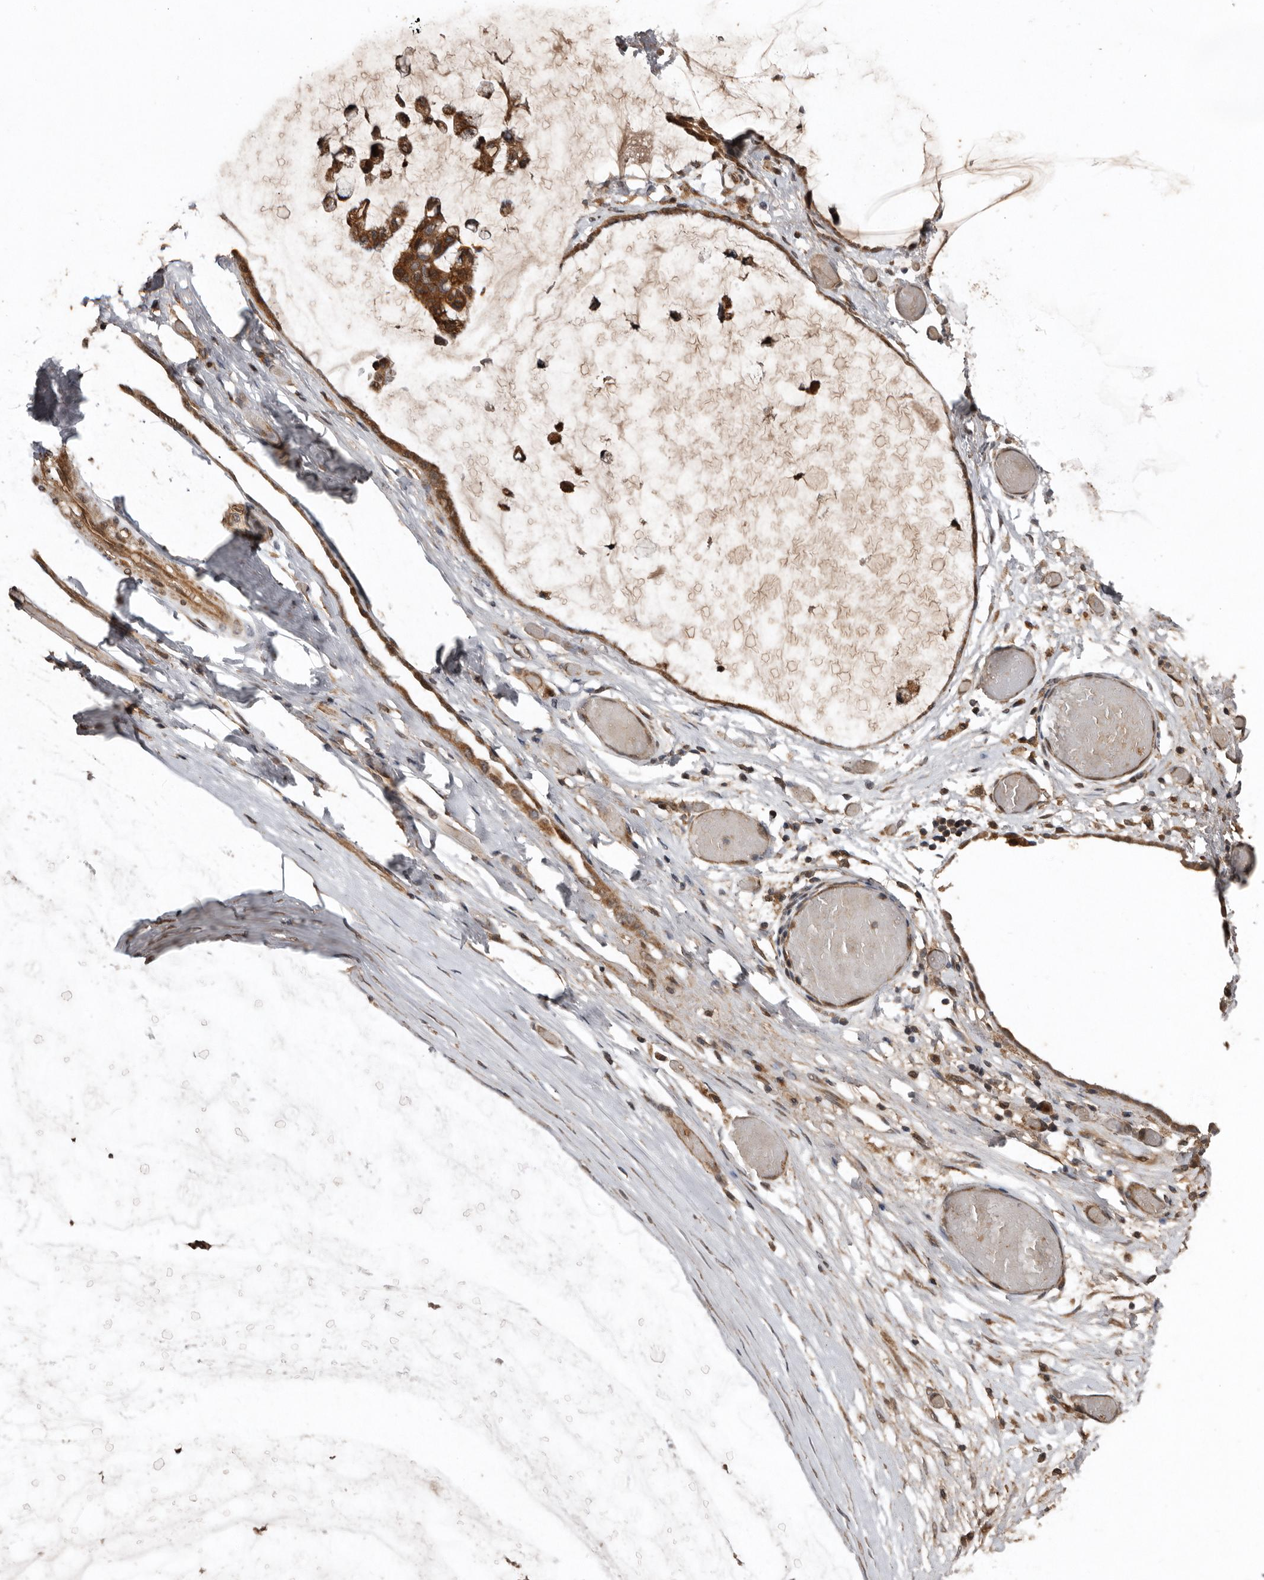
{"staining": {"intensity": "strong", "quantity": ">75%", "location": "cytoplasmic/membranous"}, "tissue": "ovarian cancer", "cell_type": "Tumor cells", "image_type": "cancer", "snomed": [{"axis": "morphology", "description": "Cystadenocarcinoma, mucinous, NOS"}, {"axis": "topography", "description": "Ovary"}], "caption": "A micrograph of ovarian cancer (mucinous cystadenocarcinoma) stained for a protein reveals strong cytoplasmic/membranous brown staining in tumor cells. (DAB IHC, brown staining for protein, blue staining for nuclei).", "gene": "RANBP17", "patient": {"sex": "female", "age": 39}}